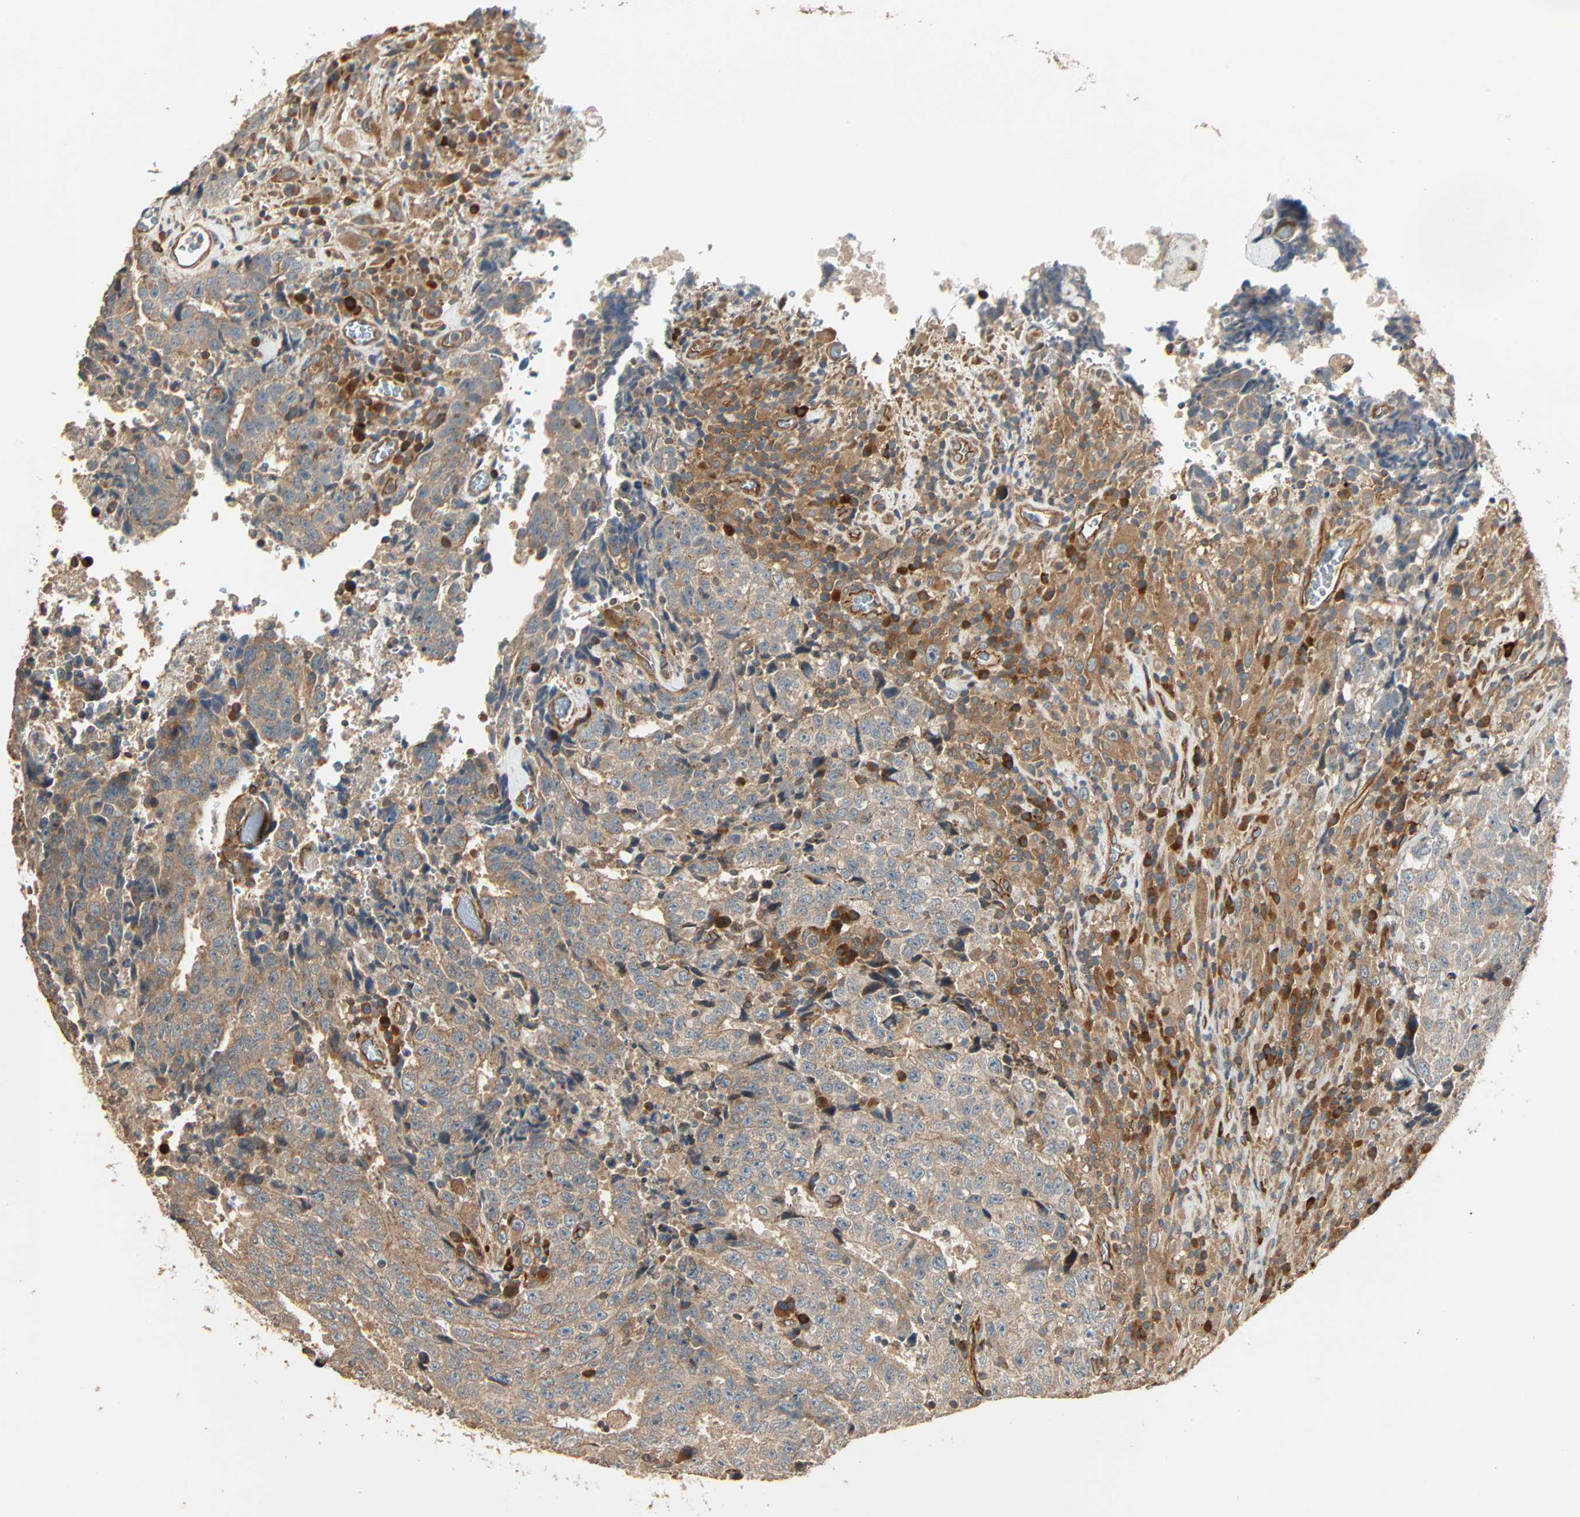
{"staining": {"intensity": "weak", "quantity": "<25%", "location": "cytoplasmic/membranous"}, "tissue": "testis cancer", "cell_type": "Tumor cells", "image_type": "cancer", "snomed": [{"axis": "morphology", "description": "Necrosis, NOS"}, {"axis": "morphology", "description": "Carcinoma, Embryonal, NOS"}, {"axis": "topography", "description": "Testis"}], "caption": "Testis embryonal carcinoma was stained to show a protein in brown. There is no significant staining in tumor cells.", "gene": "GALK1", "patient": {"sex": "male", "age": 19}}